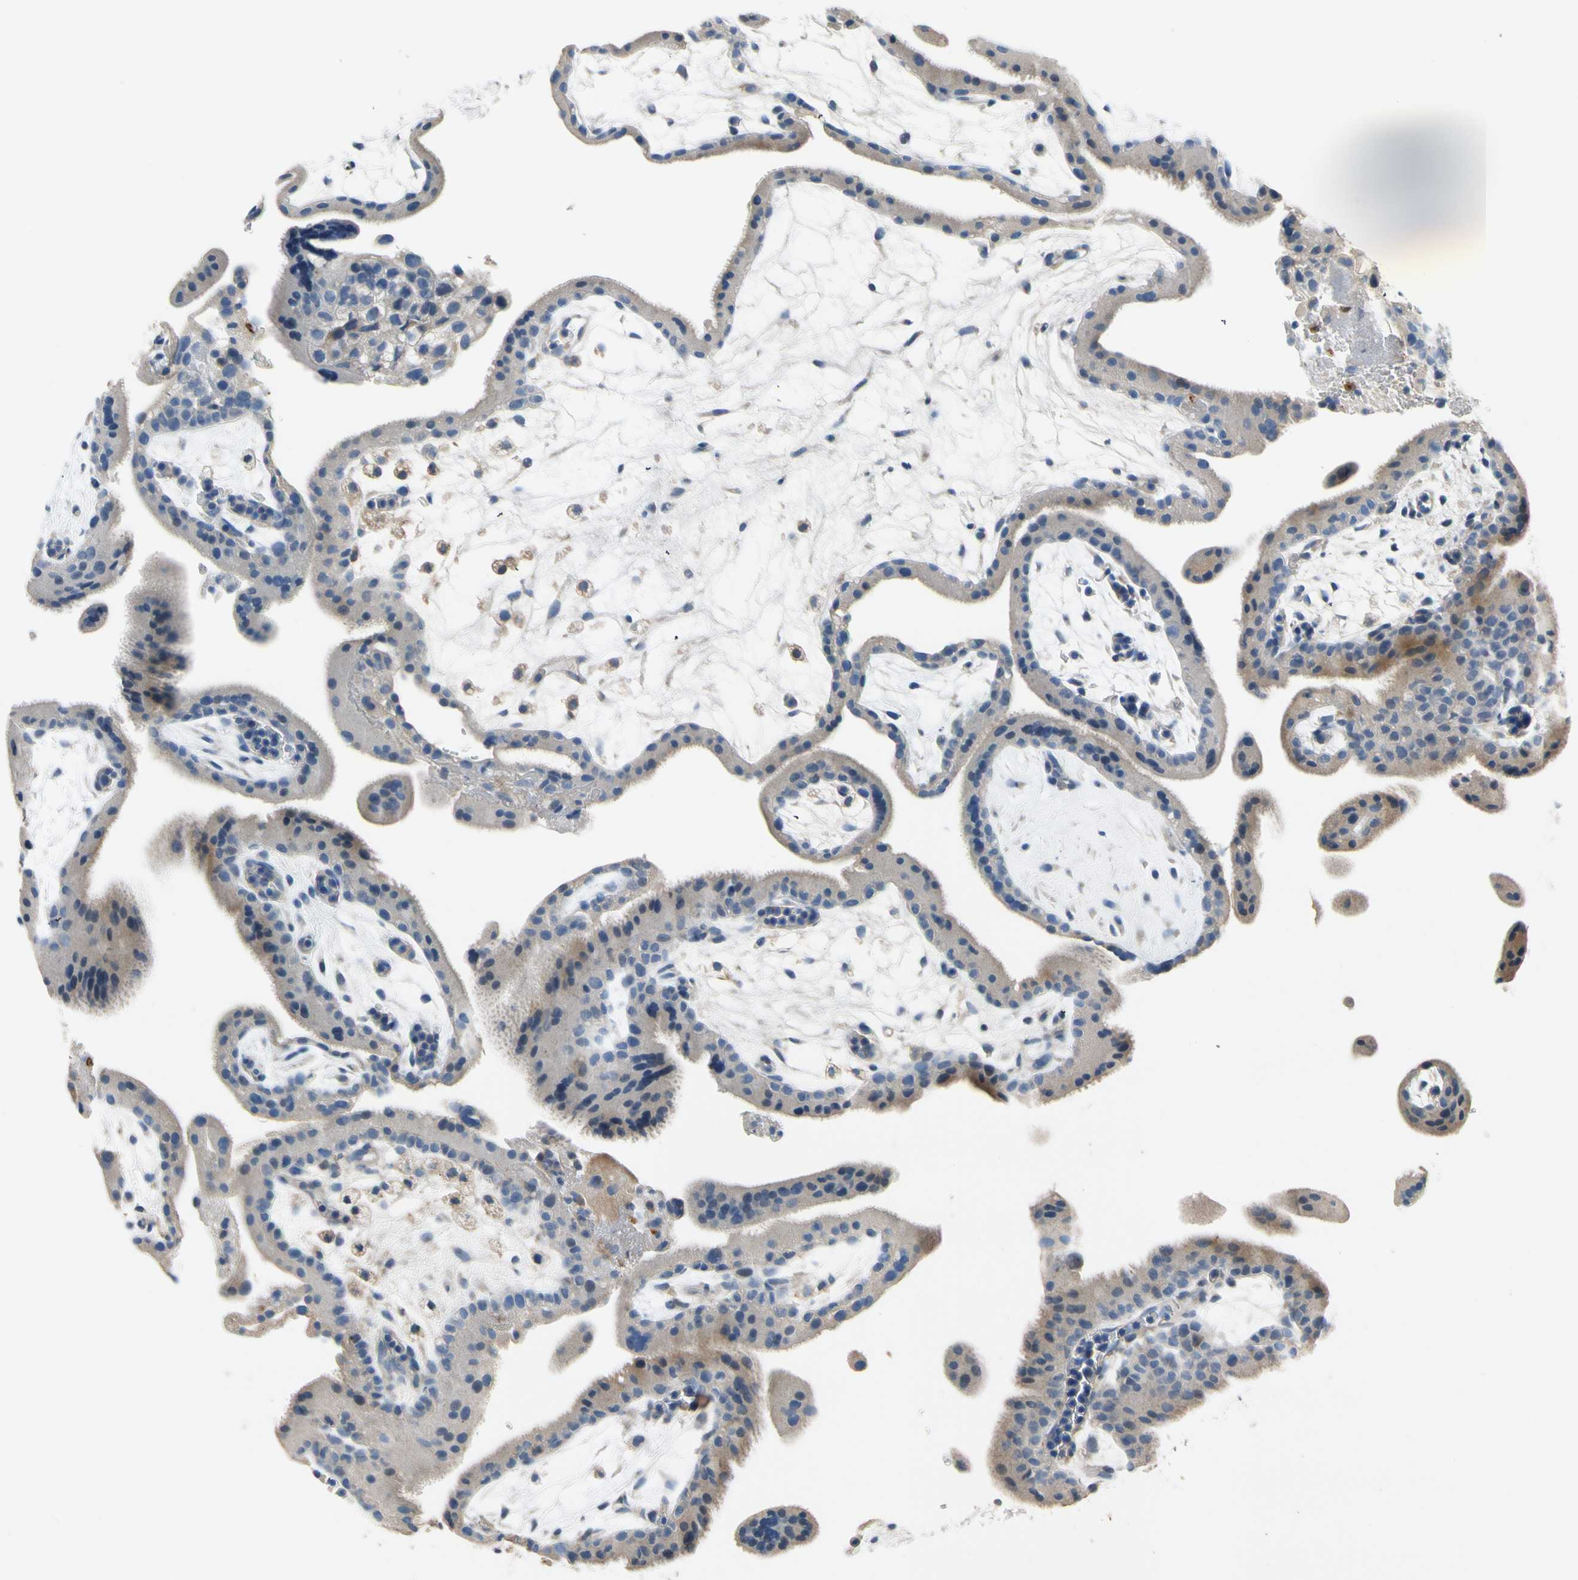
{"staining": {"intensity": "negative", "quantity": "none", "location": "none"}, "tissue": "placenta", "cell_type": "Decidual cells", "image_type": "normal", "snomed": [{"axis": "morphology", "description": "Normal tissue, NOS"}, {"axis": "topography", "description": "Placenta"}], "caption": "Image shows no significant protein positivity in decidual cells of benign placenta.", "gene": "SIGLEC5", "patient": {"sex": "female", "age": 19}}